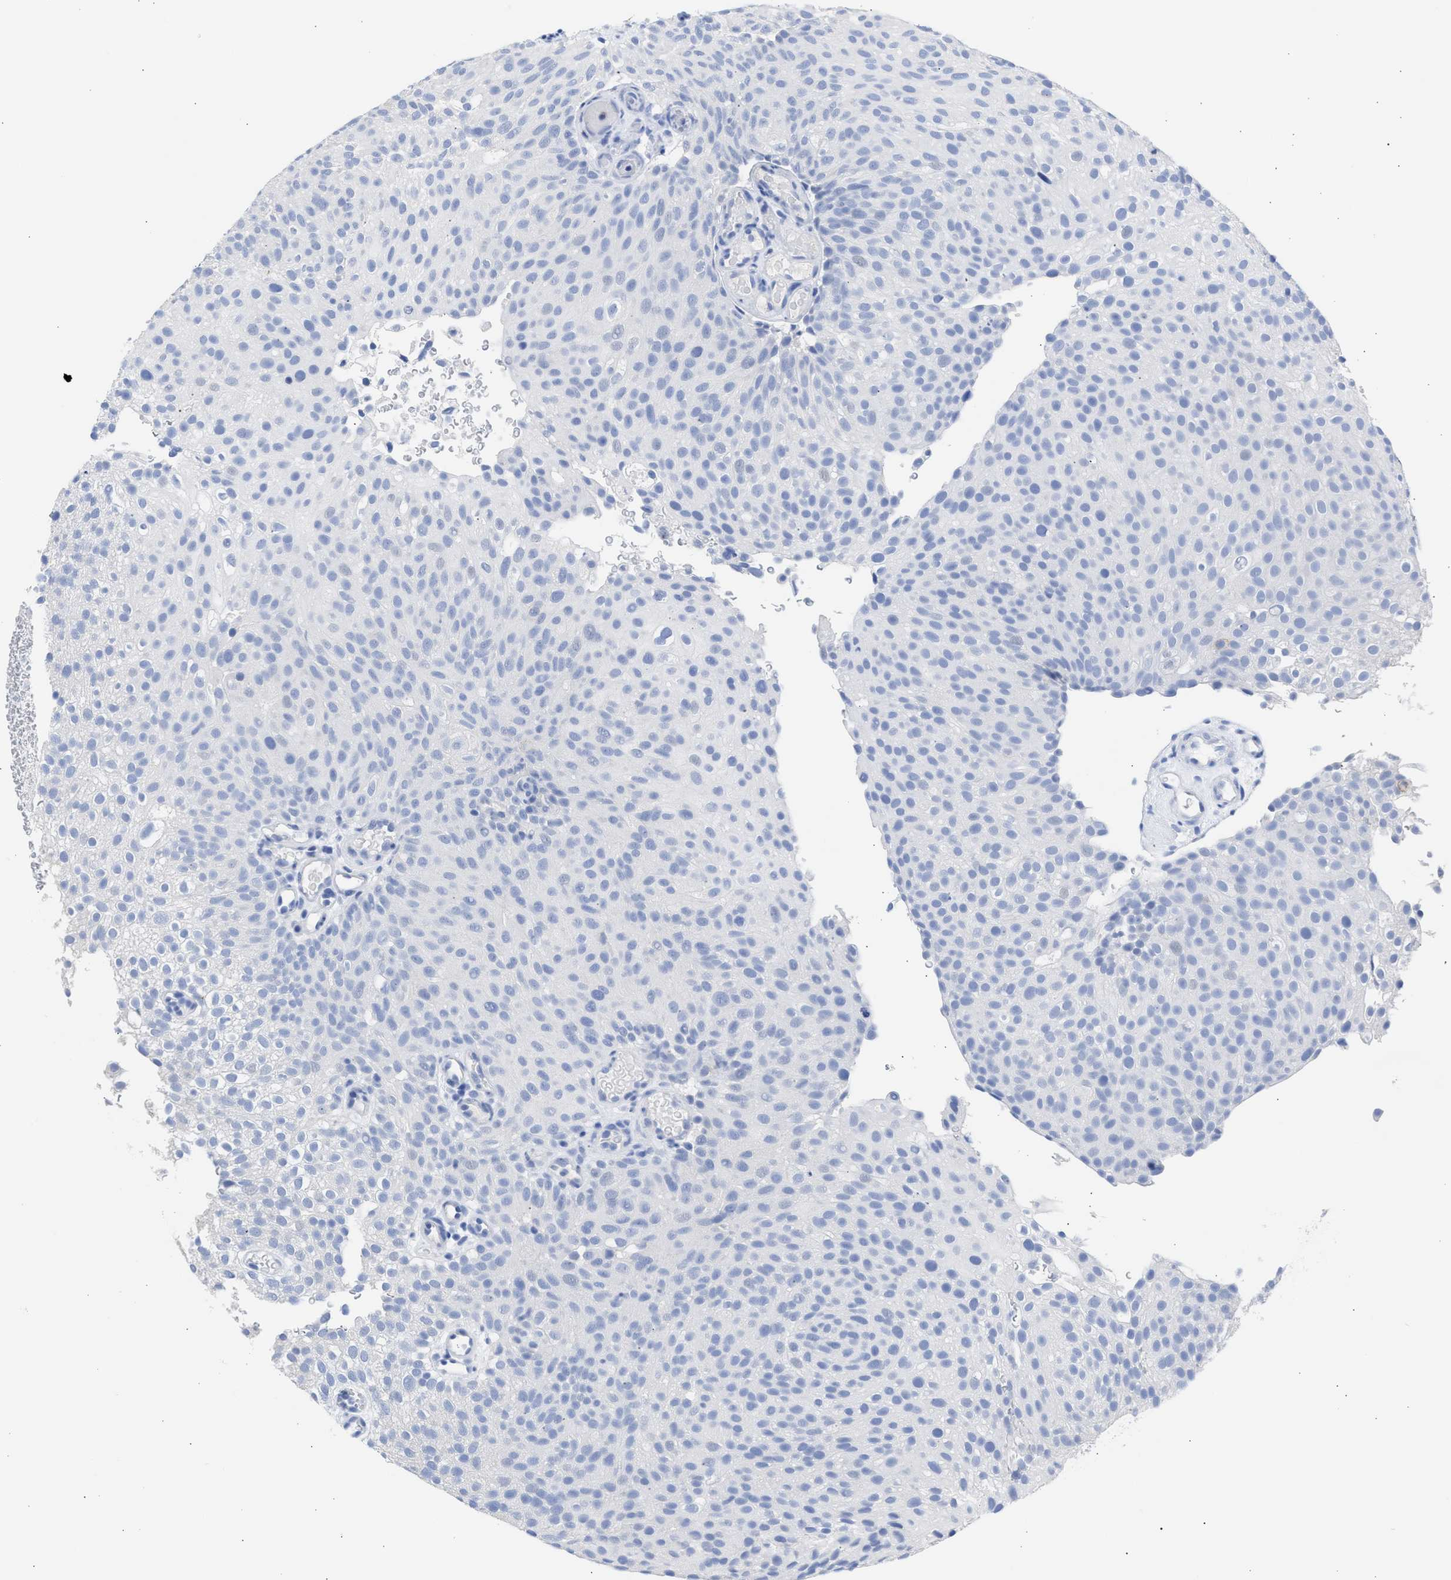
{"staining": {"intensity": "negative", "quantity": "none", "location": "none"}, "tissue": "urothelial cancer", "cell_type": "Tumor cells", "image_type": "cancer", "snomed": [{"axis": "morphology", "description": "Urothelial carcinoma, Low grade"}, {"axis": "topography", "description": "Urinary bladder"}], "caption": "The micrograph reveals no significant positivity in tumor cells of urothelial cancer.", "gene": "NCAM1", "patient": {"sex": "male", "age": 78}}